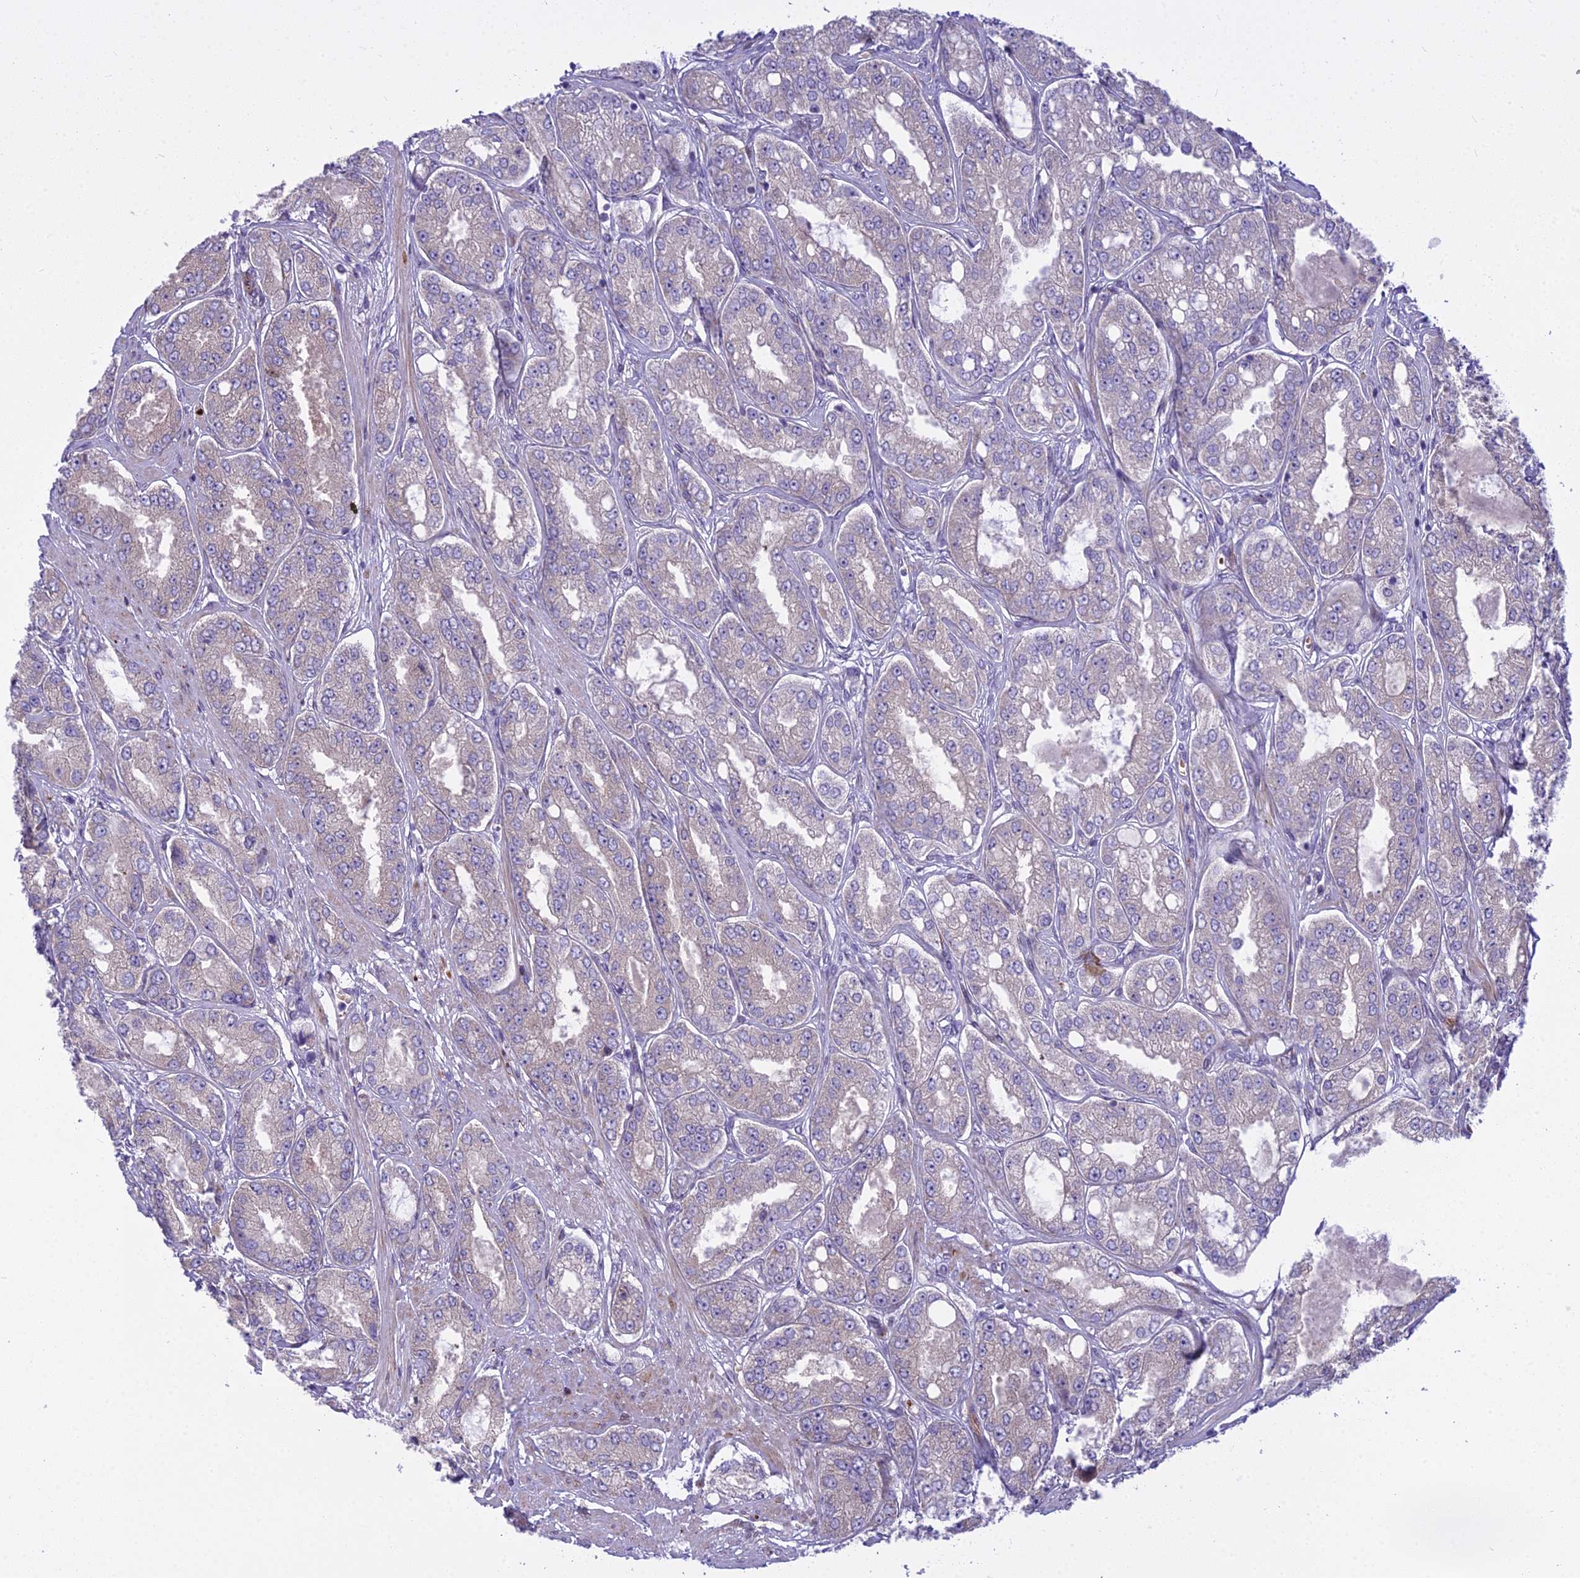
{"staining": {"intensity": "negative", "quantity": "none", "location": "none"}, "tissue": "prostate cancer", "cell_type": "Tumor cells", "image_type": "cancer", "snomed": [{"axis": "morphology", "description": "Adenocarcinoma, High grade"}, {"axis": "topography", "description": "Prostate"}], "caption": "Immunohistochemical staining of human high-grade adenocarcinoma (prostate) exhibits no significant positivity in tumor cells. (DAB (3,3'-diaminobenzidine) immunohistochemistry visualized using brightfield microscopy, high magnification).", "gene": "PCDHB14", "patient": {"sex": "male", "age": 71}}